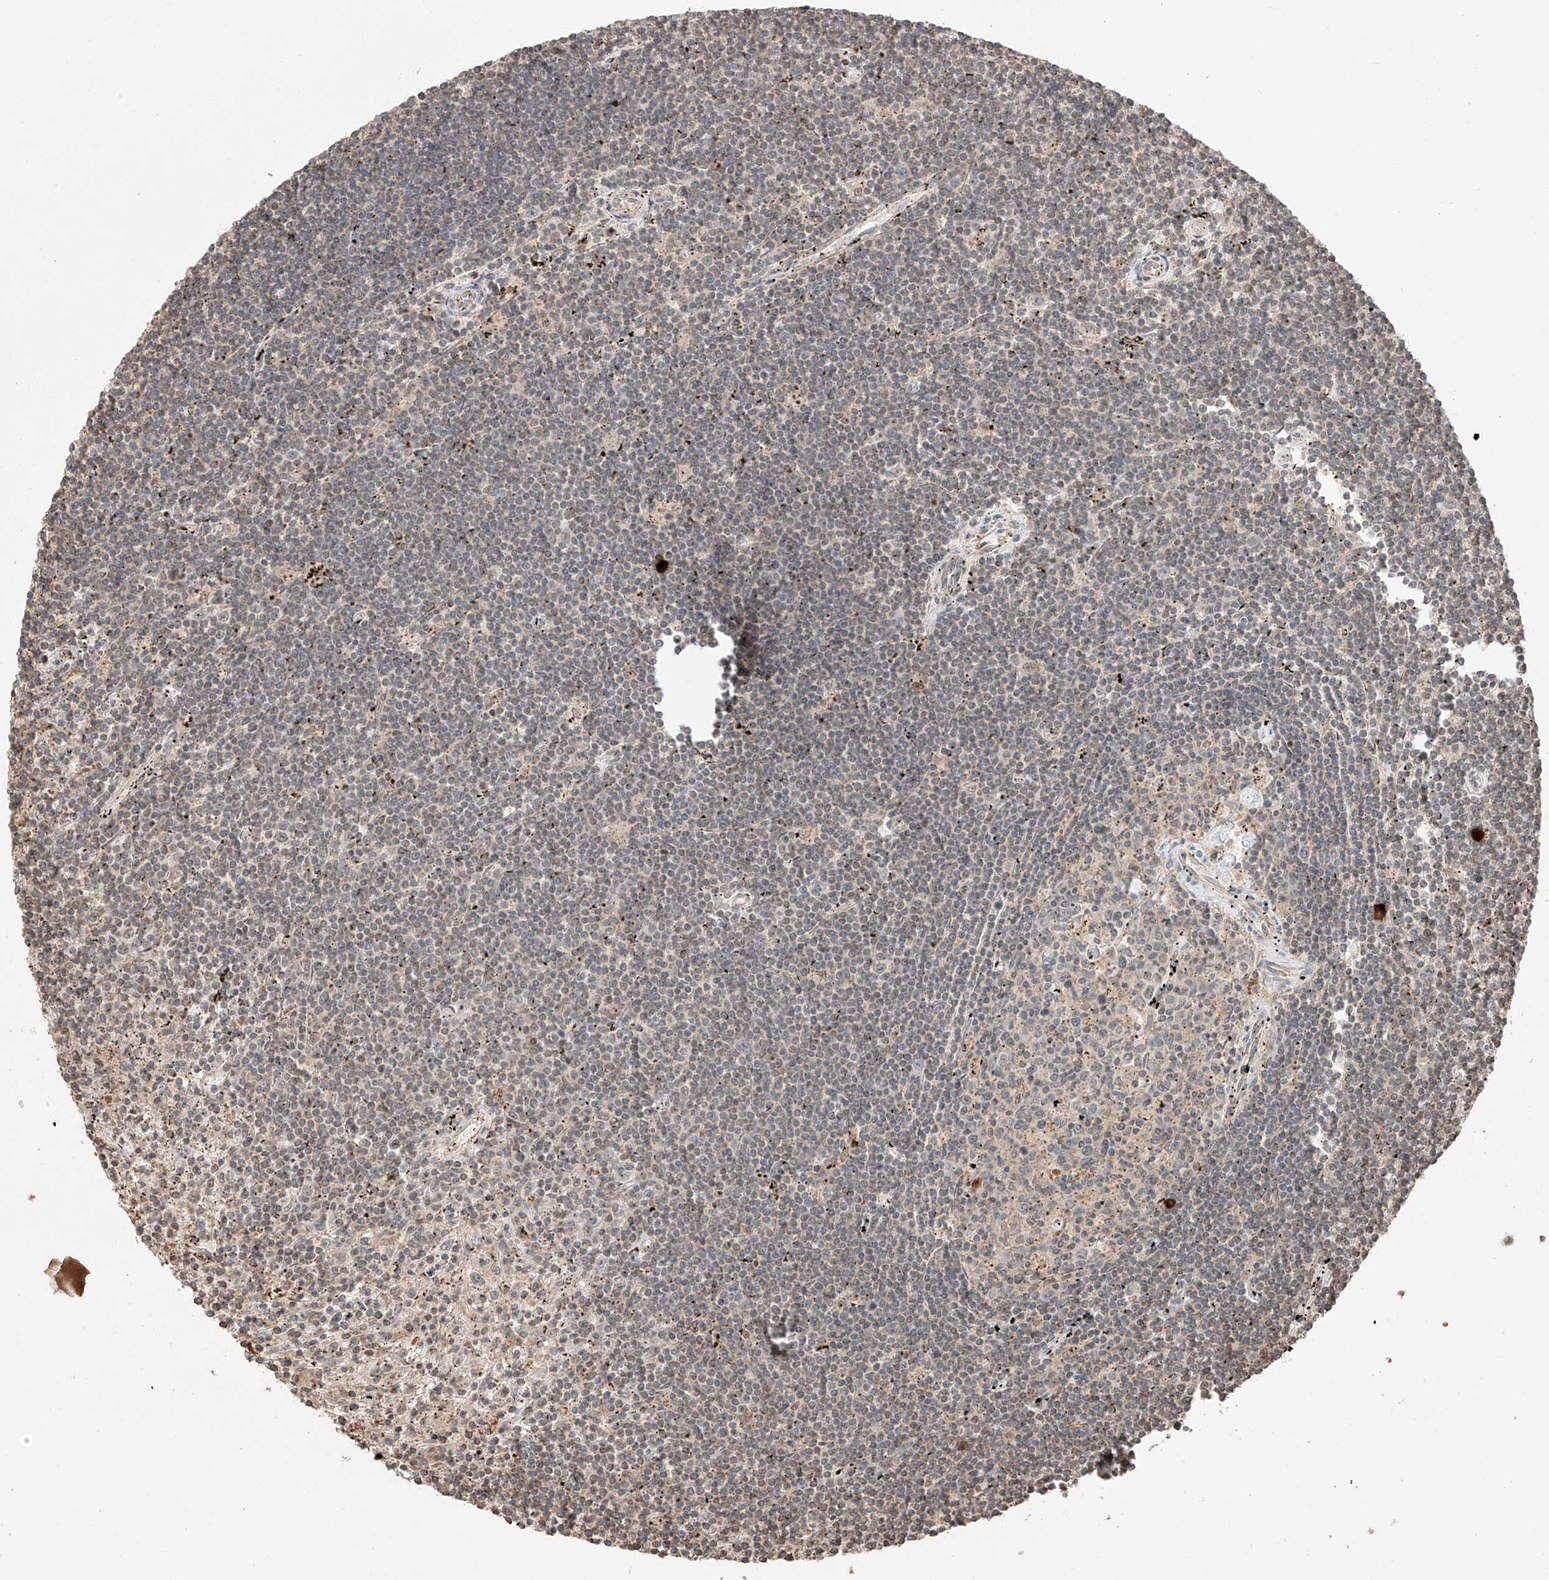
{"staining": {"intensity": "negative", "quantity": "none", "location": "none"}, "tissue": "lymphoma", "cell_type": "Tumor cells", "image_type": "cancer", "snomed": [{"axis": "morphology", "description": "Malignant lymphoma, non-Hodgkin's type, Low grade"}, {"axis": "topography", "description": "Spleen"}], "caption": "Tumor cells are negative for protein expression in human malignant lymphoma, non-Hodgkin's type (low-grade).", "gene": "ARHGAP33", "patient": {"sex": "male", "age": 76}}